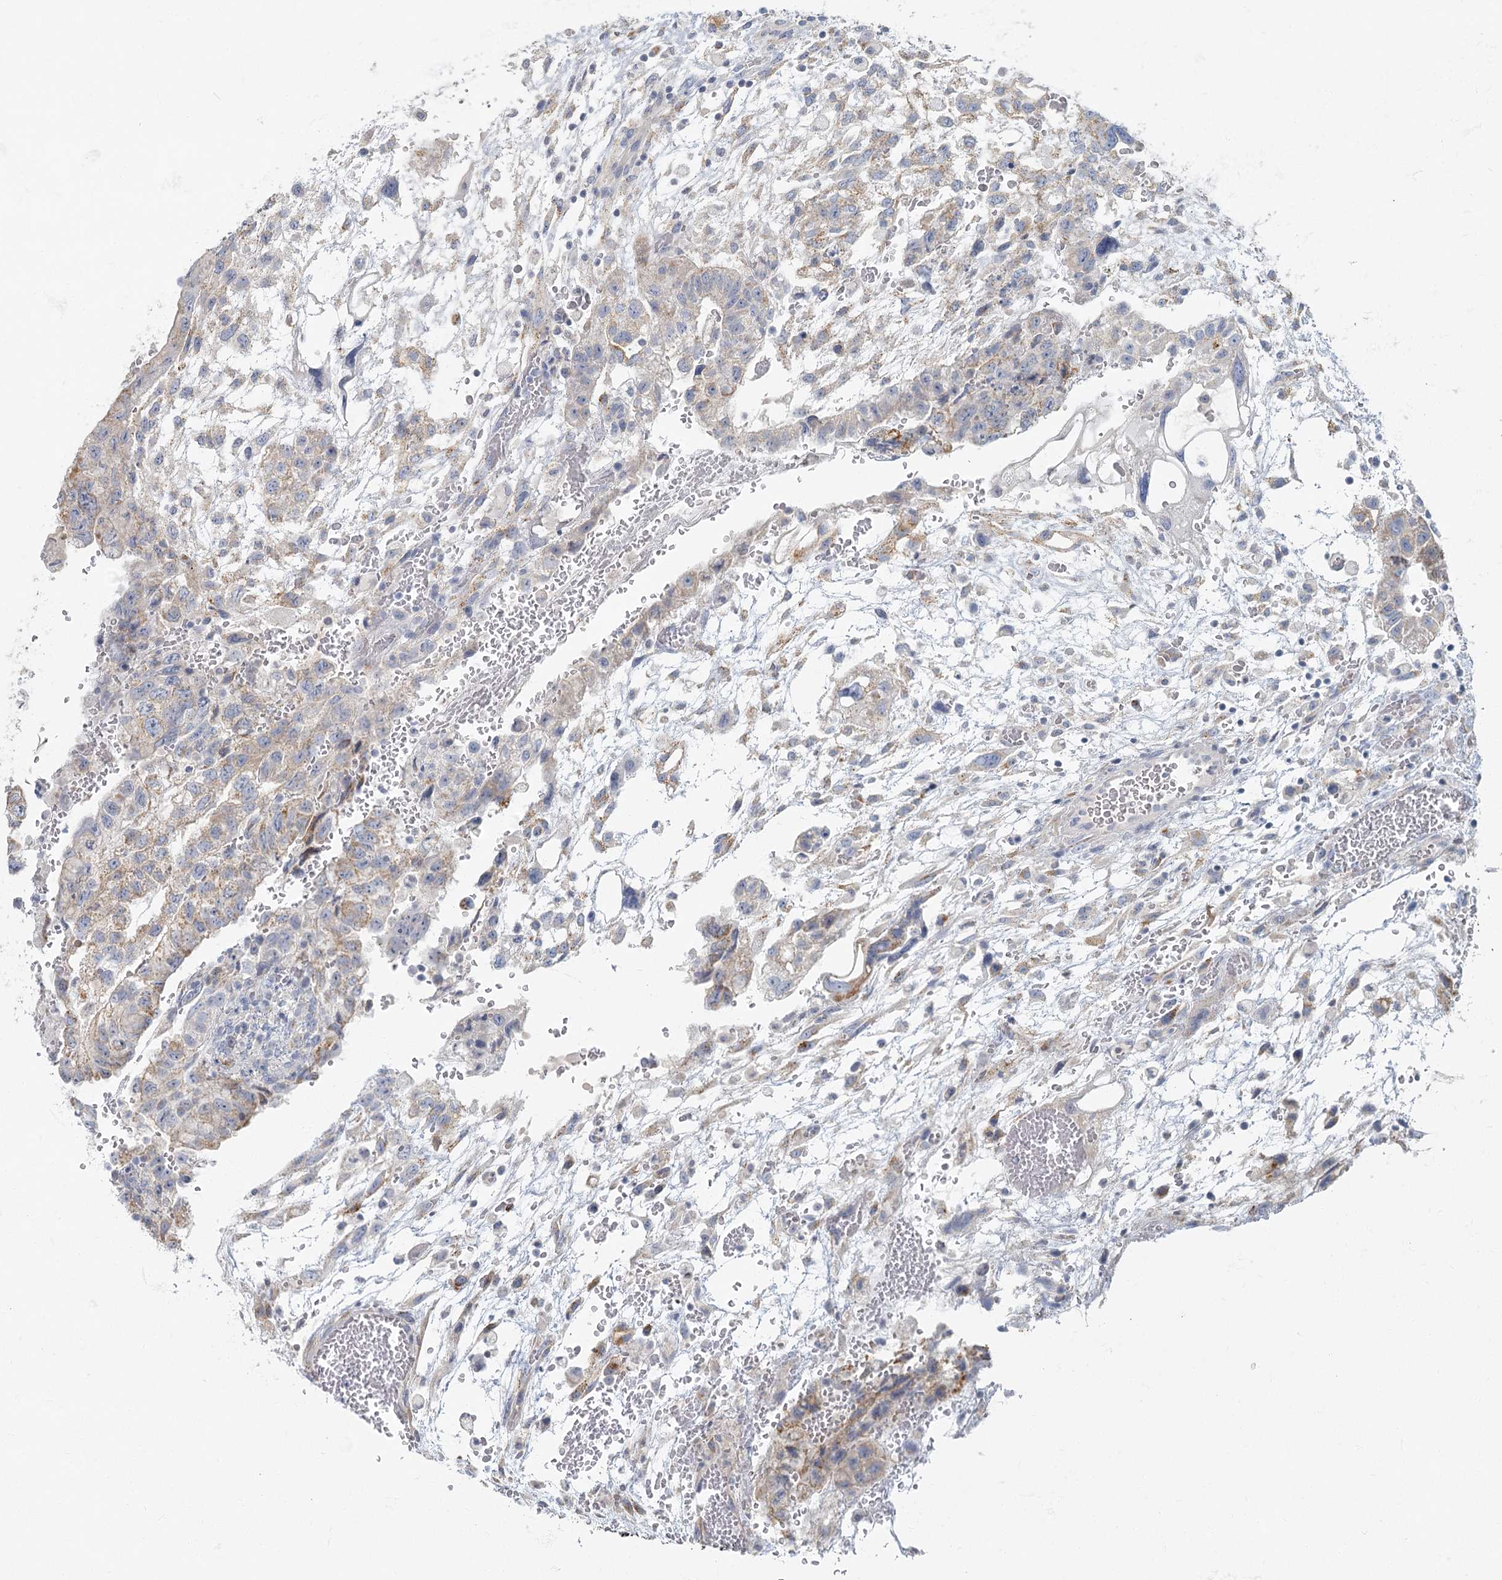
{"staining": {"intensity": "moderate", "quantity": "<25%", "location": "cytoplasmic/membranous"}, "tissue": "testis cancer", "cell_type": "Tumor cells", "image_type": "cancer", "snomed": [{"axis": "morphology", "description": "Carcinoma, Embryonal, NOS"}, {"axis": "topography", "description": "Testis"}], "caption": "Moderate cytoplasmic/membranous expression for a protein is present in approximately <25% of tumor cells of testis cancer using IHC.", "gene": "FAM110C", "patient": {"sex": "male", "age": 36}}